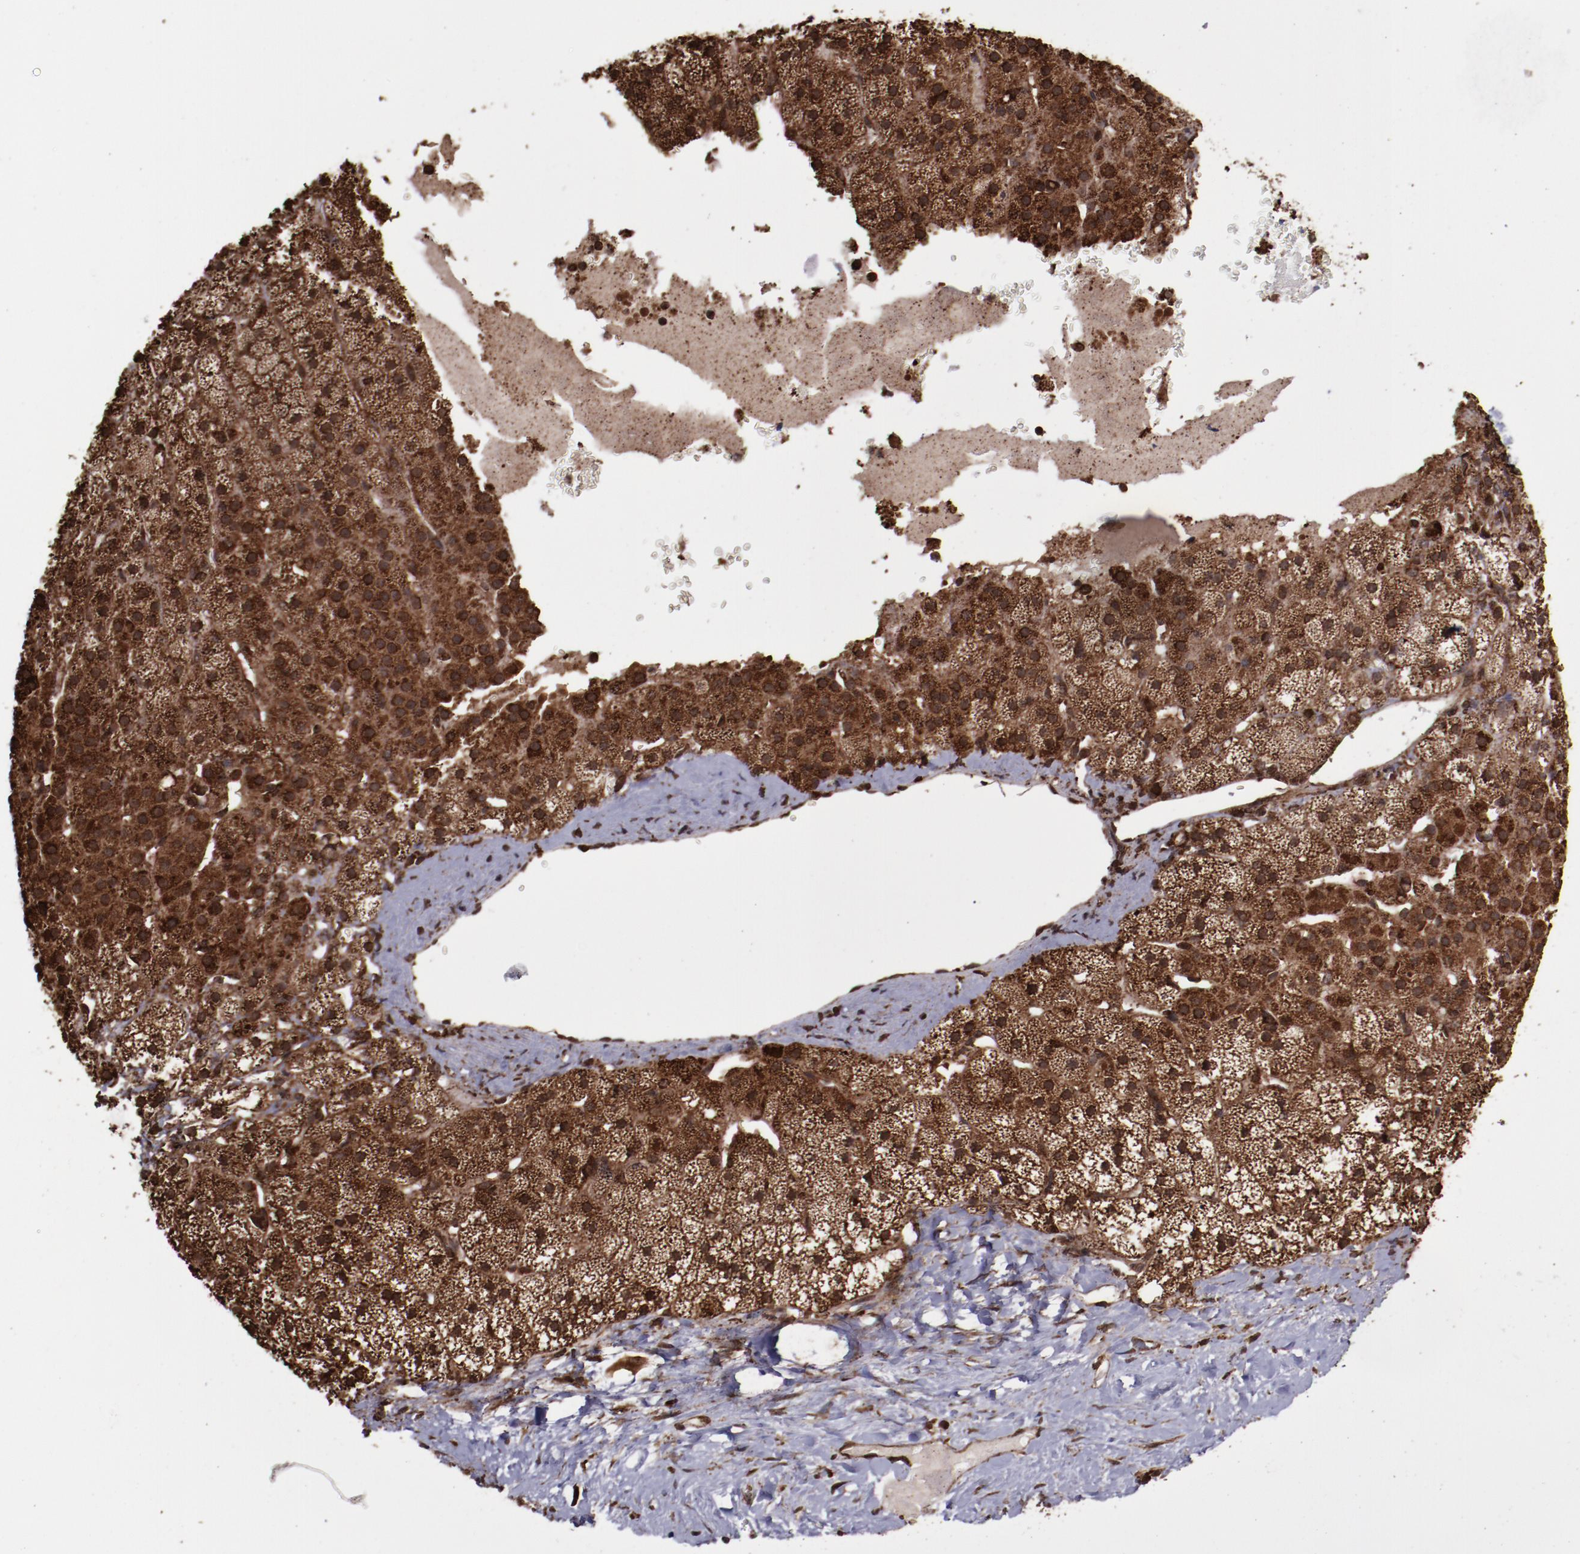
{"staining": {"intensity": "strong", "quantity": ">75%", "location": "cytoplasmic/membranous,nuclear"}, "tissue": "adrenal gland", "cell_type": "Glandular cells", "image_type": "normal", "snomed": [{"axis": "morphology", "description": "Normal tissue, NOS"}, {"axis": "topography", "description": "Adrenal gland"}], "caption": "Immunohistochemistry (DAB (3,3'-diaminobenzidine)) staining of benign adrenal gland shows strong cytoplasmic/membranous,nuclear protein staining in approximately >75% of glandular cells. (DAB (3,3'-diaminobenzidine) IHC, brown staining for protein, blue staining for nuclei).", "gene": "EIF4ENIF1", "patient": {"sex": "male", "age": 35}}